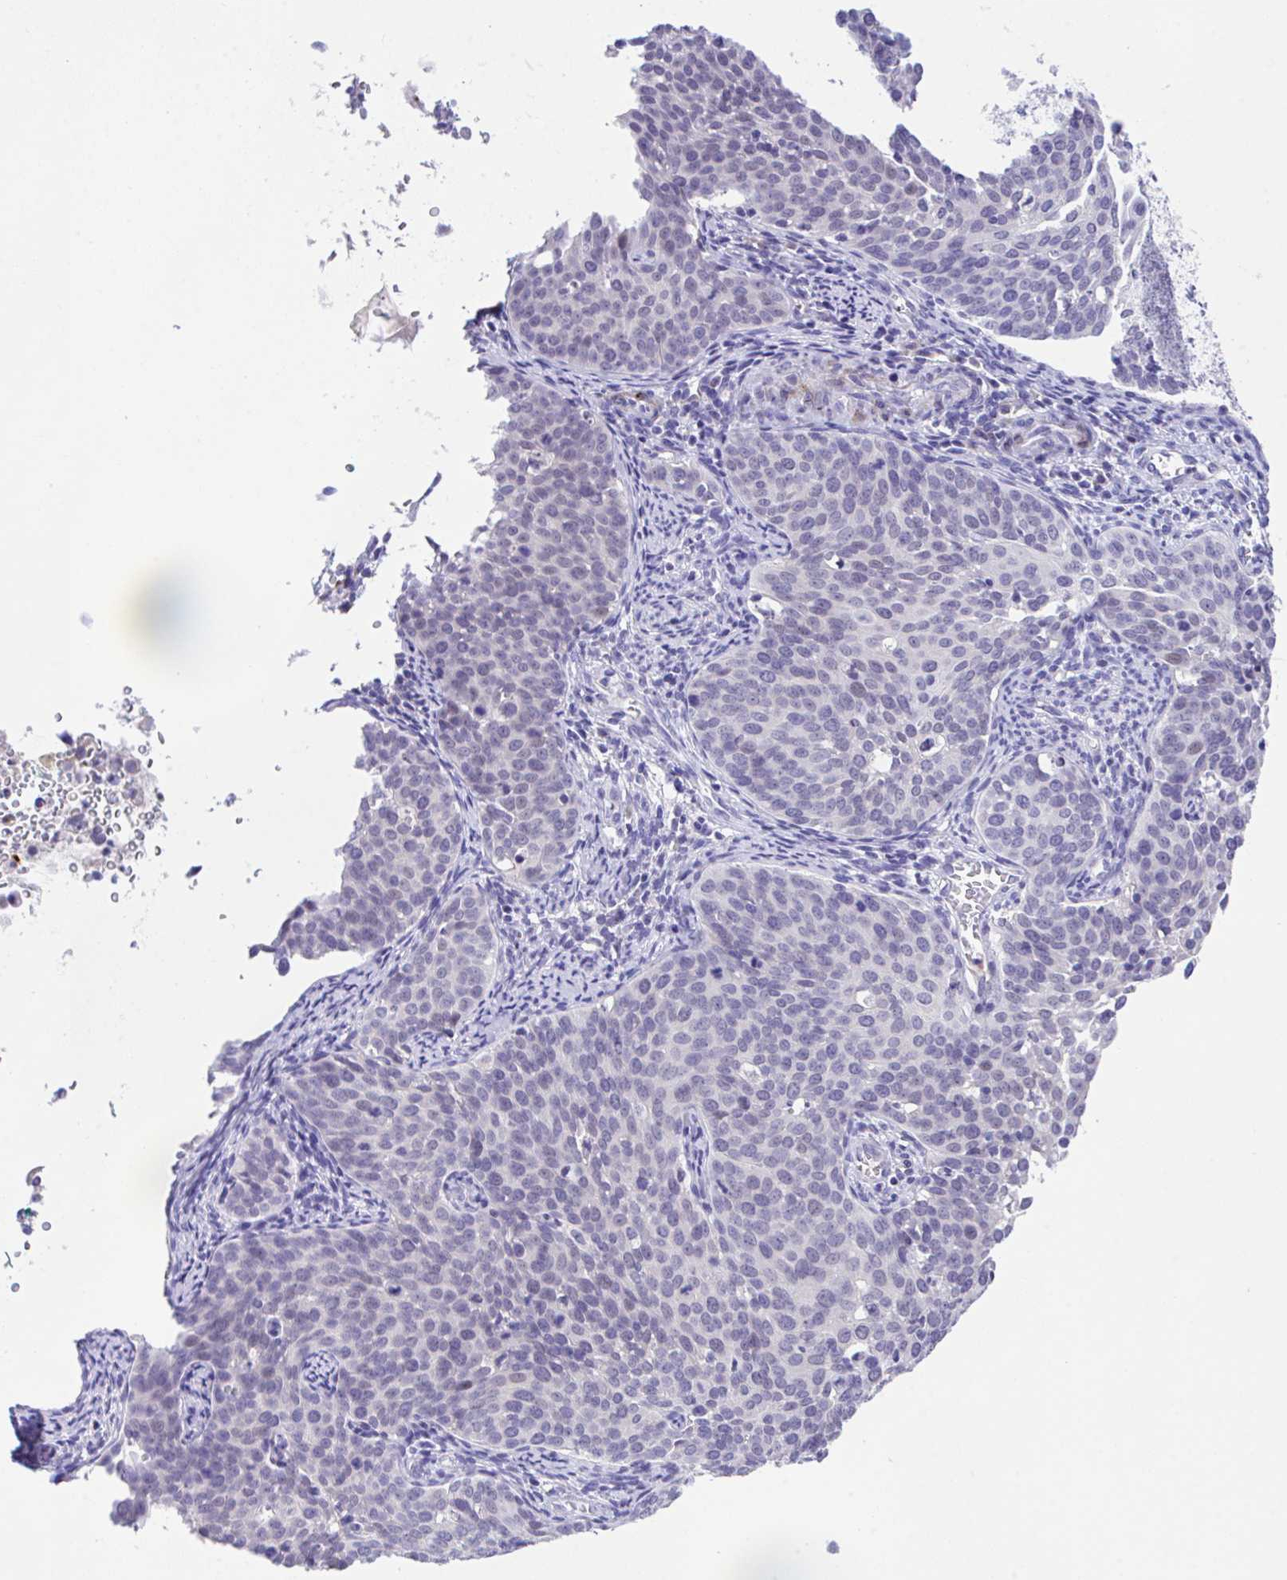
{"staining": {"intensity": "negative", "quantity": "none", "location": "none"}, "tissue": "cervical cancer", "cell_type": "Tumor cells", "image_type": "cancer", "snomed": [{"axis": "morphology", "description": "Squamous cell carcinoma, NOS"}, {"axis": "topography", "description": "Cervix"}], "caption": "High power microscopy image of an immunohistochemistry (IHC) micrograph of cervical squamous cell carcinoma, revealing no significant staining in tumor cells.", "gene": "HOXB4", "patient": {"sex": "female", "age": 44}}